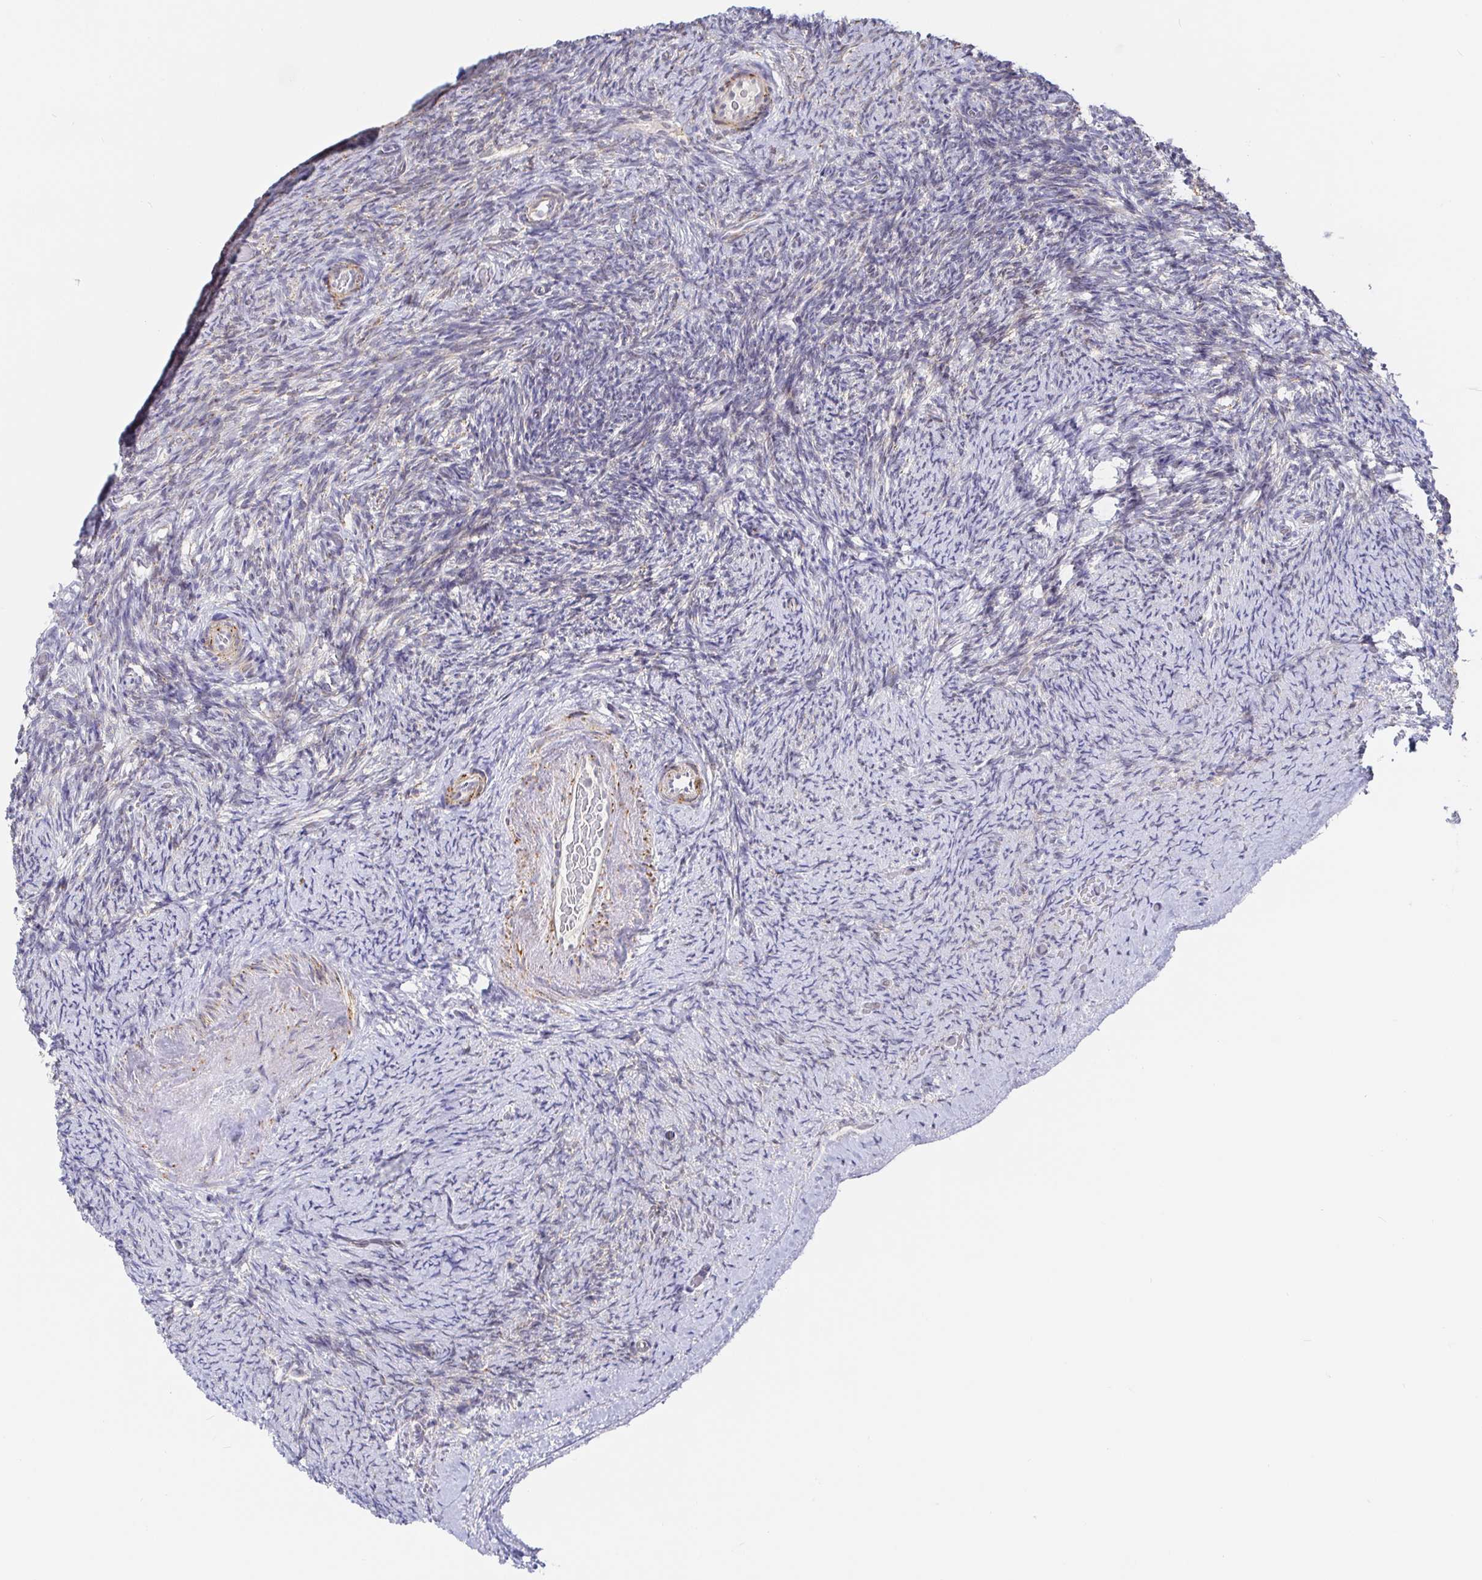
{"staining": {"intensity": "negative", "quantity": "none", "location": "none"}, "tissue": "ovary", "cell_type": "Ovarian stroma cells", "image_type": "normal", "snomed": [{"axis": "morphology", "description": "Normal tissue, NOS"}, {"axis": "topography", "description": "Ovary"}], "caption": "A high-resolution photomicrograph shows immunohistochemistry (IHC) staining of normal ovary, which demonstrates no significant staining in ovarian stroma cells.", "gene": "CIT", "patient": {"sex": "female", "age": 34}}